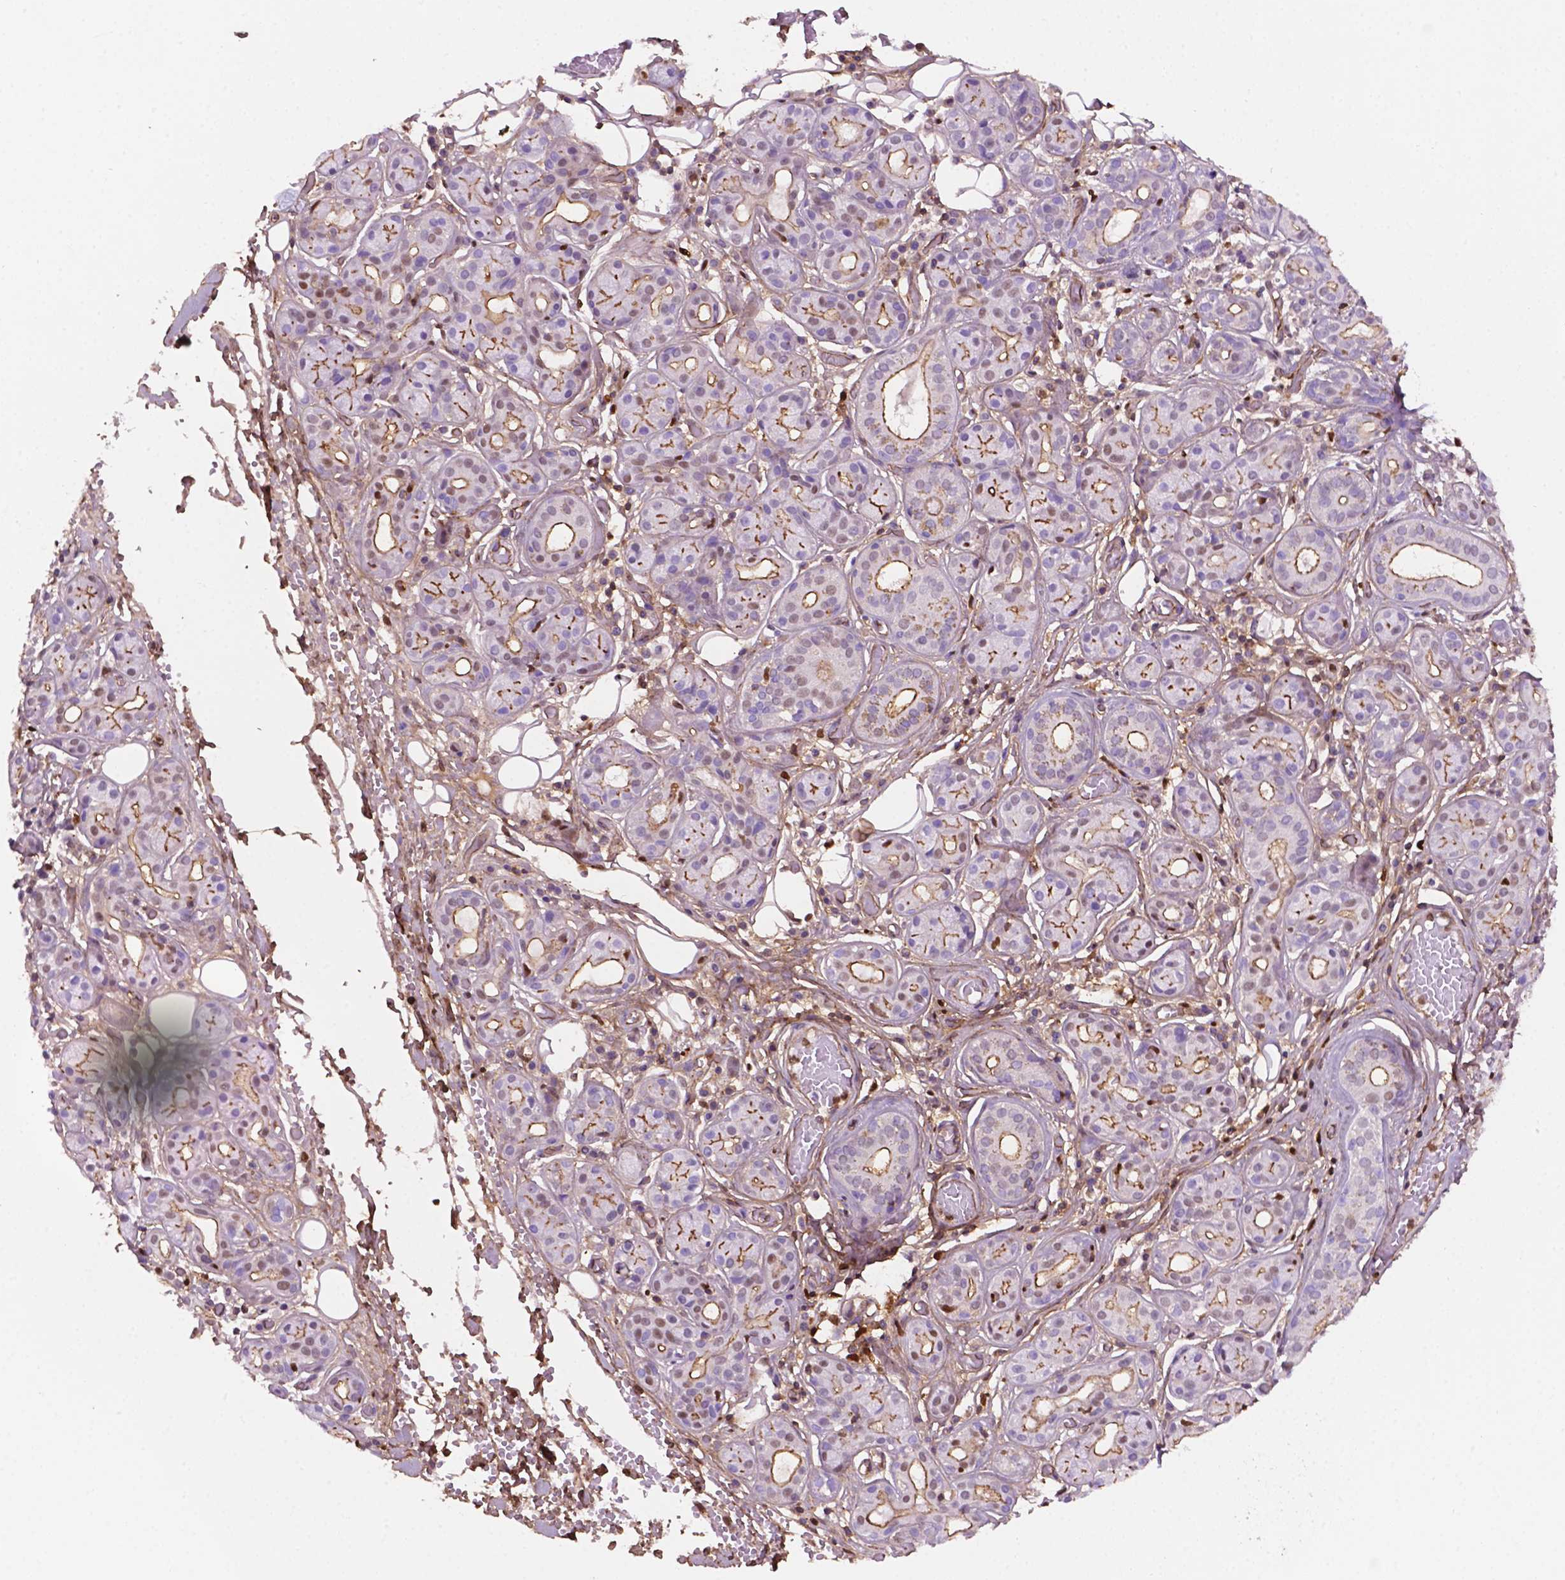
{"staining": {"intensity": "moderate", "quantity": "<25%", "location": "cytoplasmic/membranous"}, "tissue": "salivary gland", "cell_type": "Glandular cells", "image_type": "normal", "snomed": [{"axis": "morphology", "description": "Normal tissue, NOS"}, {"axis": "topography", "description": "Salivary gland"}, {"axis": "topography", "description": "Peripheral nerve tissue"}], "caption": "The micrograph demonstrates staining of benign salivary gland, revealing moderate cytoplasmic/membranous protein expression (brown color) within glandular cells. (DAB IHC with brightfield microscopy, high magnification).", "gene": "DCN", "patient": {"sex": "male", "age": 71}}